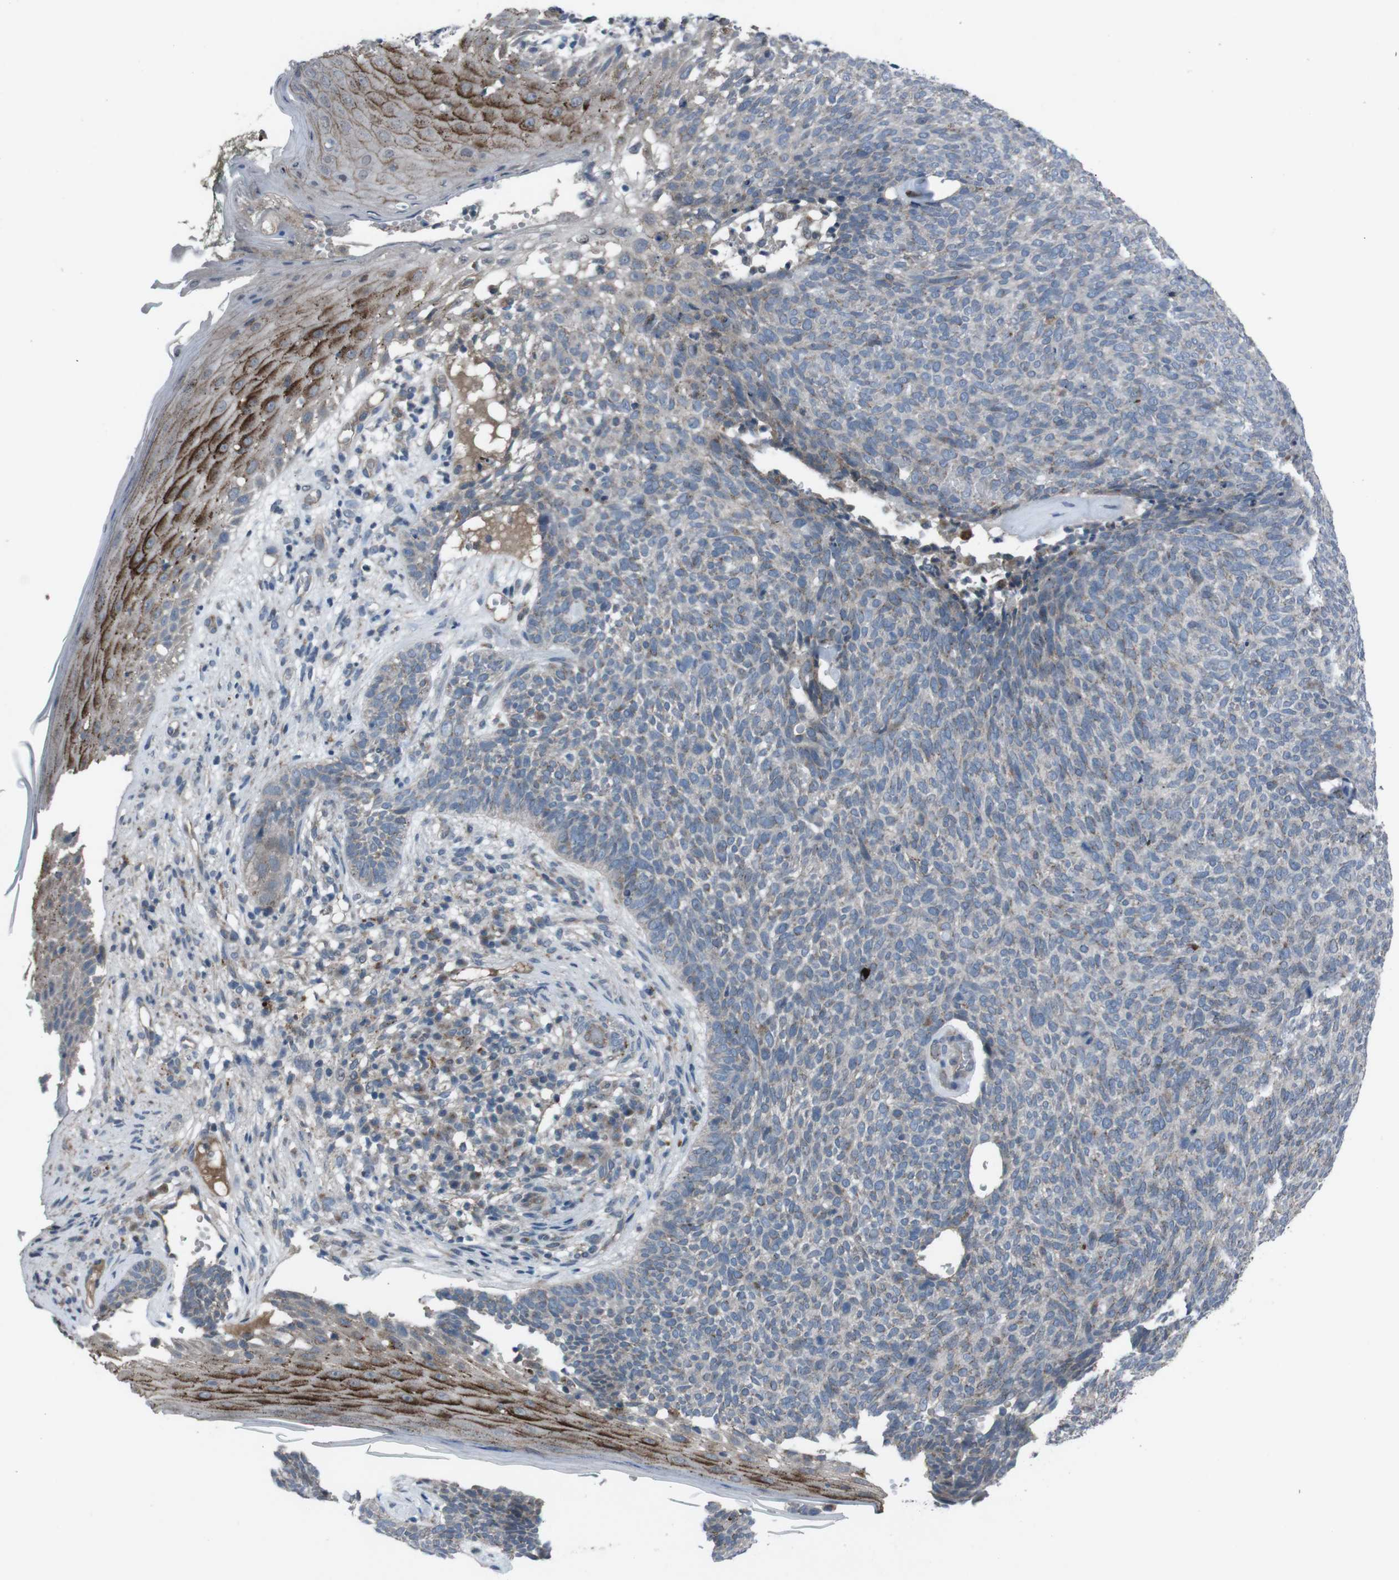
{"staining": {"intensity": "negative", "quantity": "none", "location": "none"}, "tissue": "skin cancer", "cell_type": "Tumor cells", "image_type": "cancer", "snomed": [{"axis": "morphology", "description": "Basal cell carcinoma"}, {"axis": "topography", "description": "Skin"}], "caption": "This histopathology image is of basal cell carcinoma (skin) stained with immunohistochemistry (IHC) to label a protein in brown with the nuclei are counter-stained blue. There is no expression in tumor cells. Brightfield microscopy of immunohistochemistry stained with DAB (3,3'-diaminobenzidine) (brown) and hematoxylin (blue), captured at high magnification.", "gene": "EFNA5", "patient": {"sex": "female", "age": 84}}